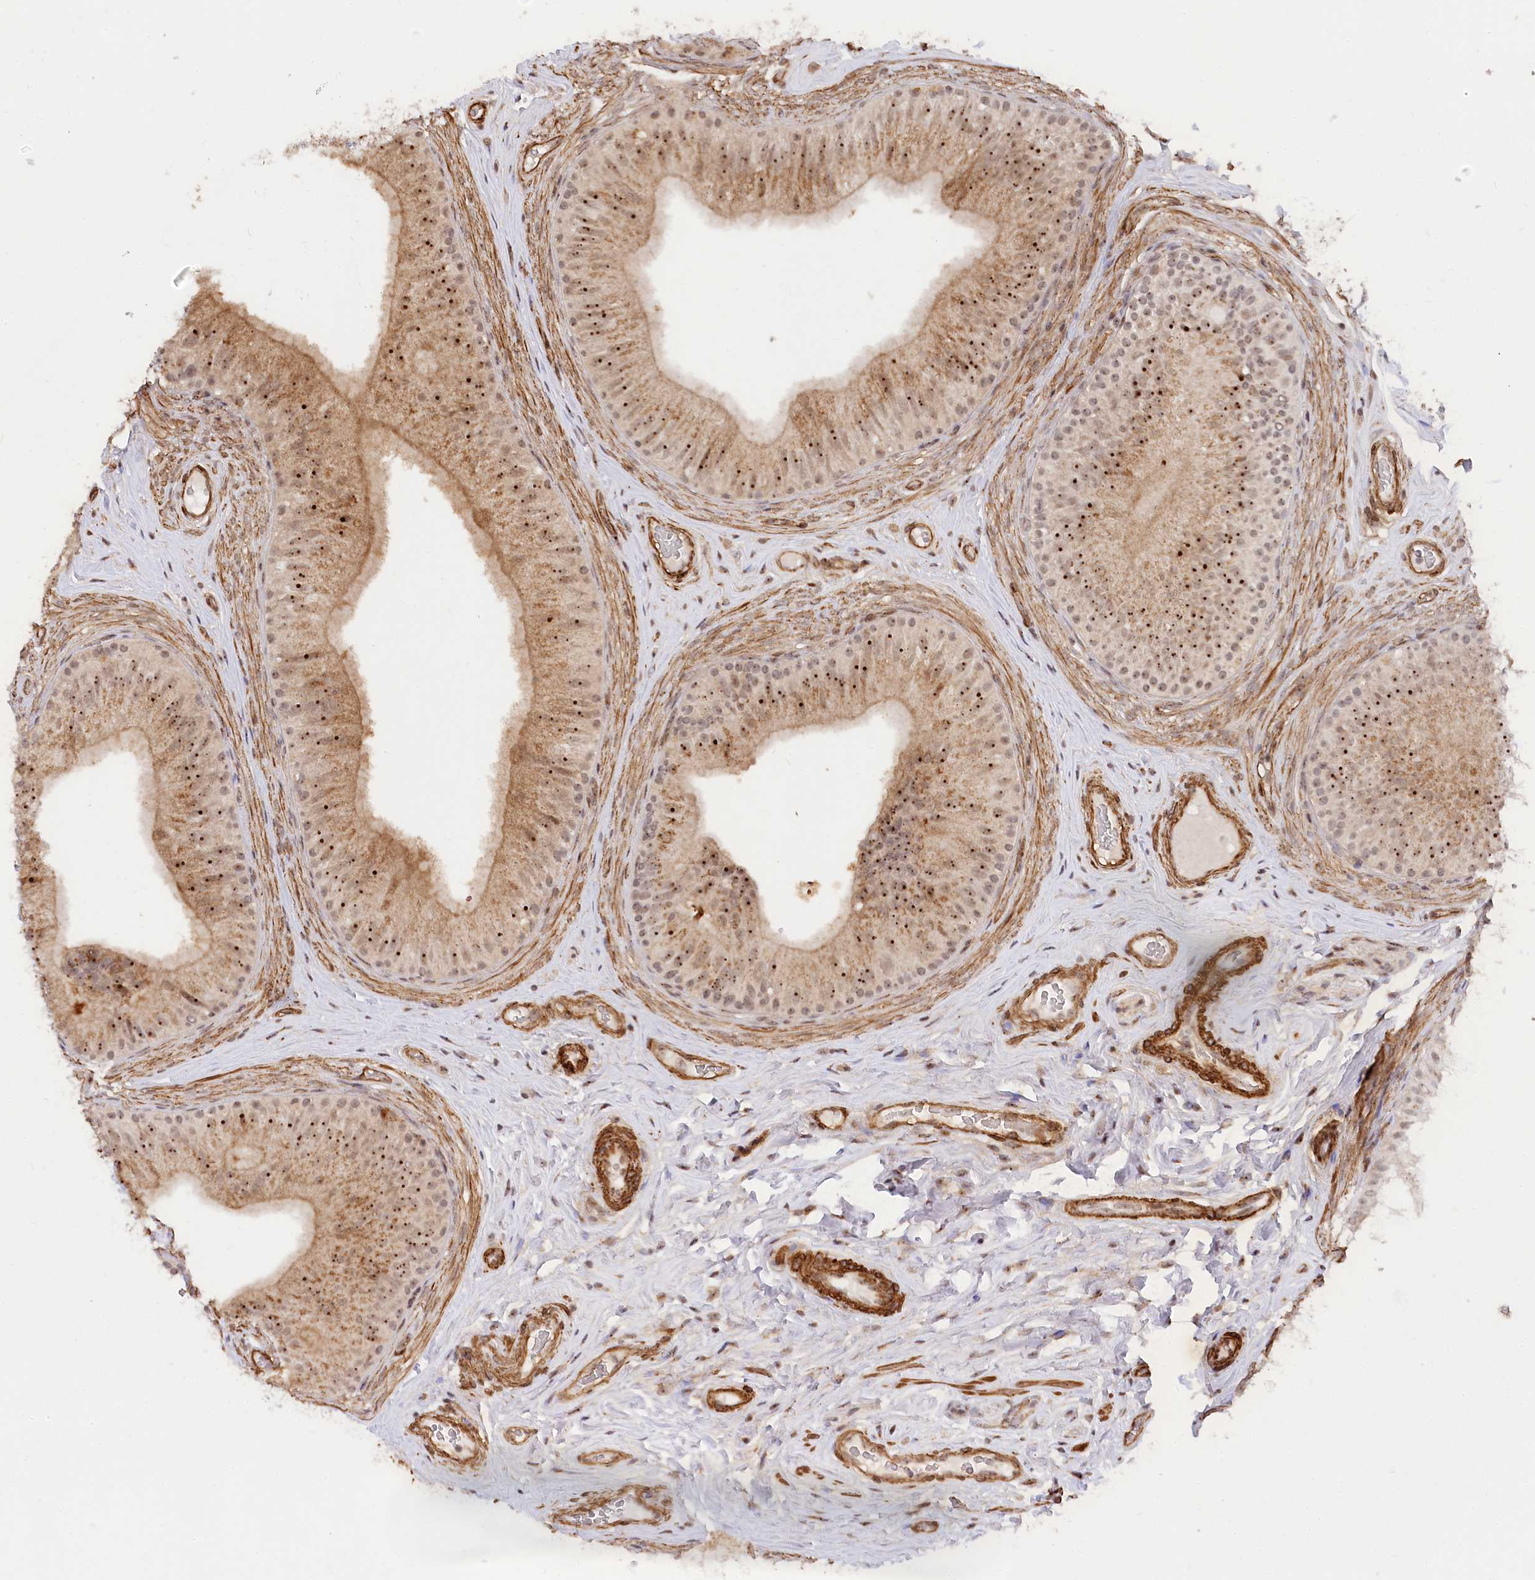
{"staining": {"intensity": "strong", "quantity": ">75%", "location": "cytoplasmic/membranous,nuclear"}, "tissue": "epididymis", "cell_type": "Glandular cells", "image_type": "normal", "snomed": [{"axis": "morphology", "description": "Normal tissue, NOS"}, {"axis": "topography", "description": "Epididymis"}], "caption": "Approximately >75% of glandular cells in normal human epididymis display strong cytoplasmic/membranous,nuclear protein staining as visualized by brown immunohistochemical staining.", "gene": "GNL3L", "patient": {"sex": "male", "age": 46}}